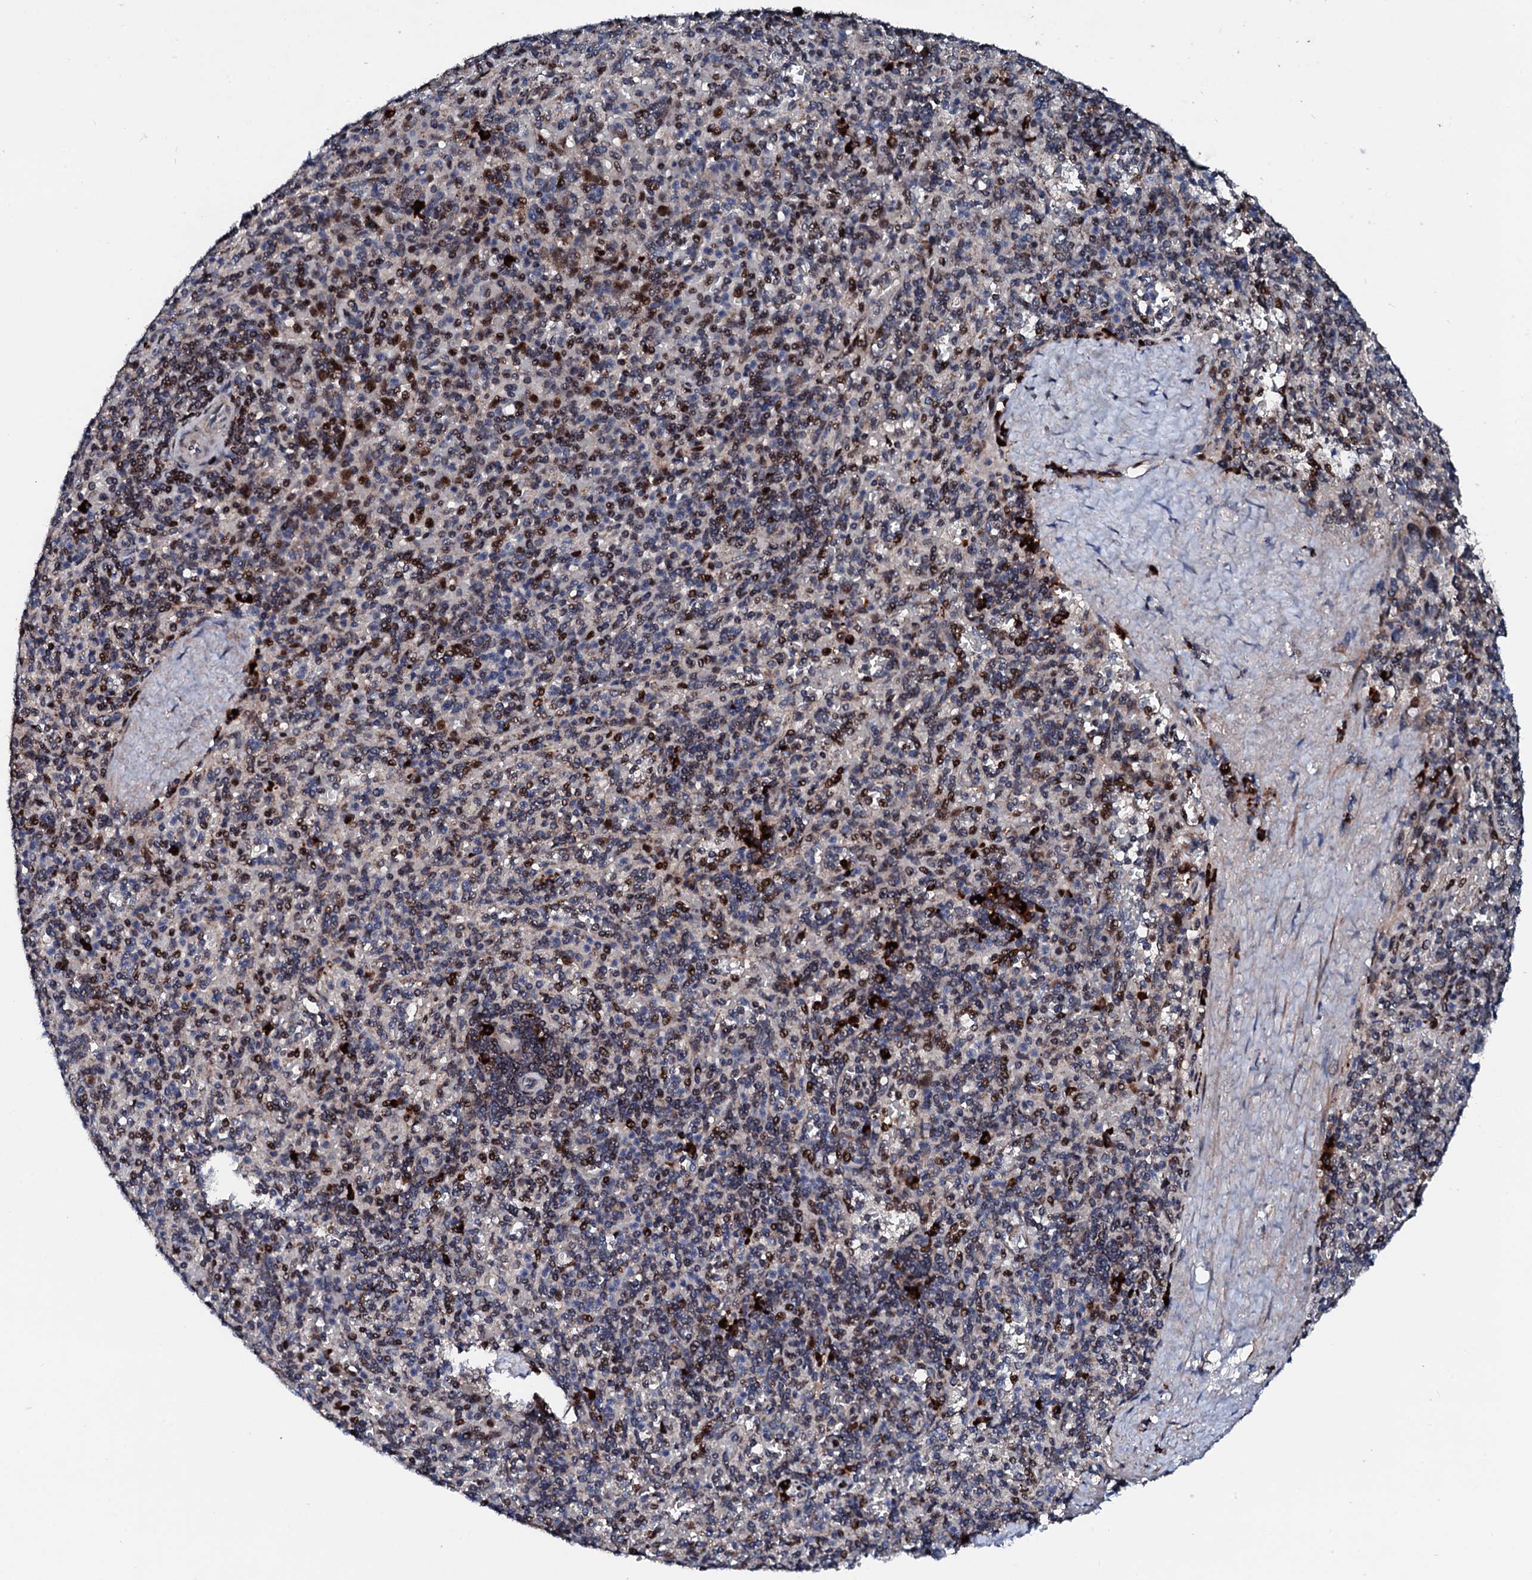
{"staining": {"intensity": "moderate", "quantity": "<25%", "location": "nuclear"}, "tissue": "spleen", "cell_type": "Cells in red pulp", "image_type": "normal", "snomed": [{"axis": "morphology", "description": "Normal tissue, NOS"}, {"axis": "topography", "description": "Spleen"}], "caption": "Brown immunohistochemical staining in unremarkable human spleen demonstrates moderate nuclear expression in about <25% of cells in red pulp.", "gene": "KIF18A", "patient": {"sex": "male", "age": 82}}